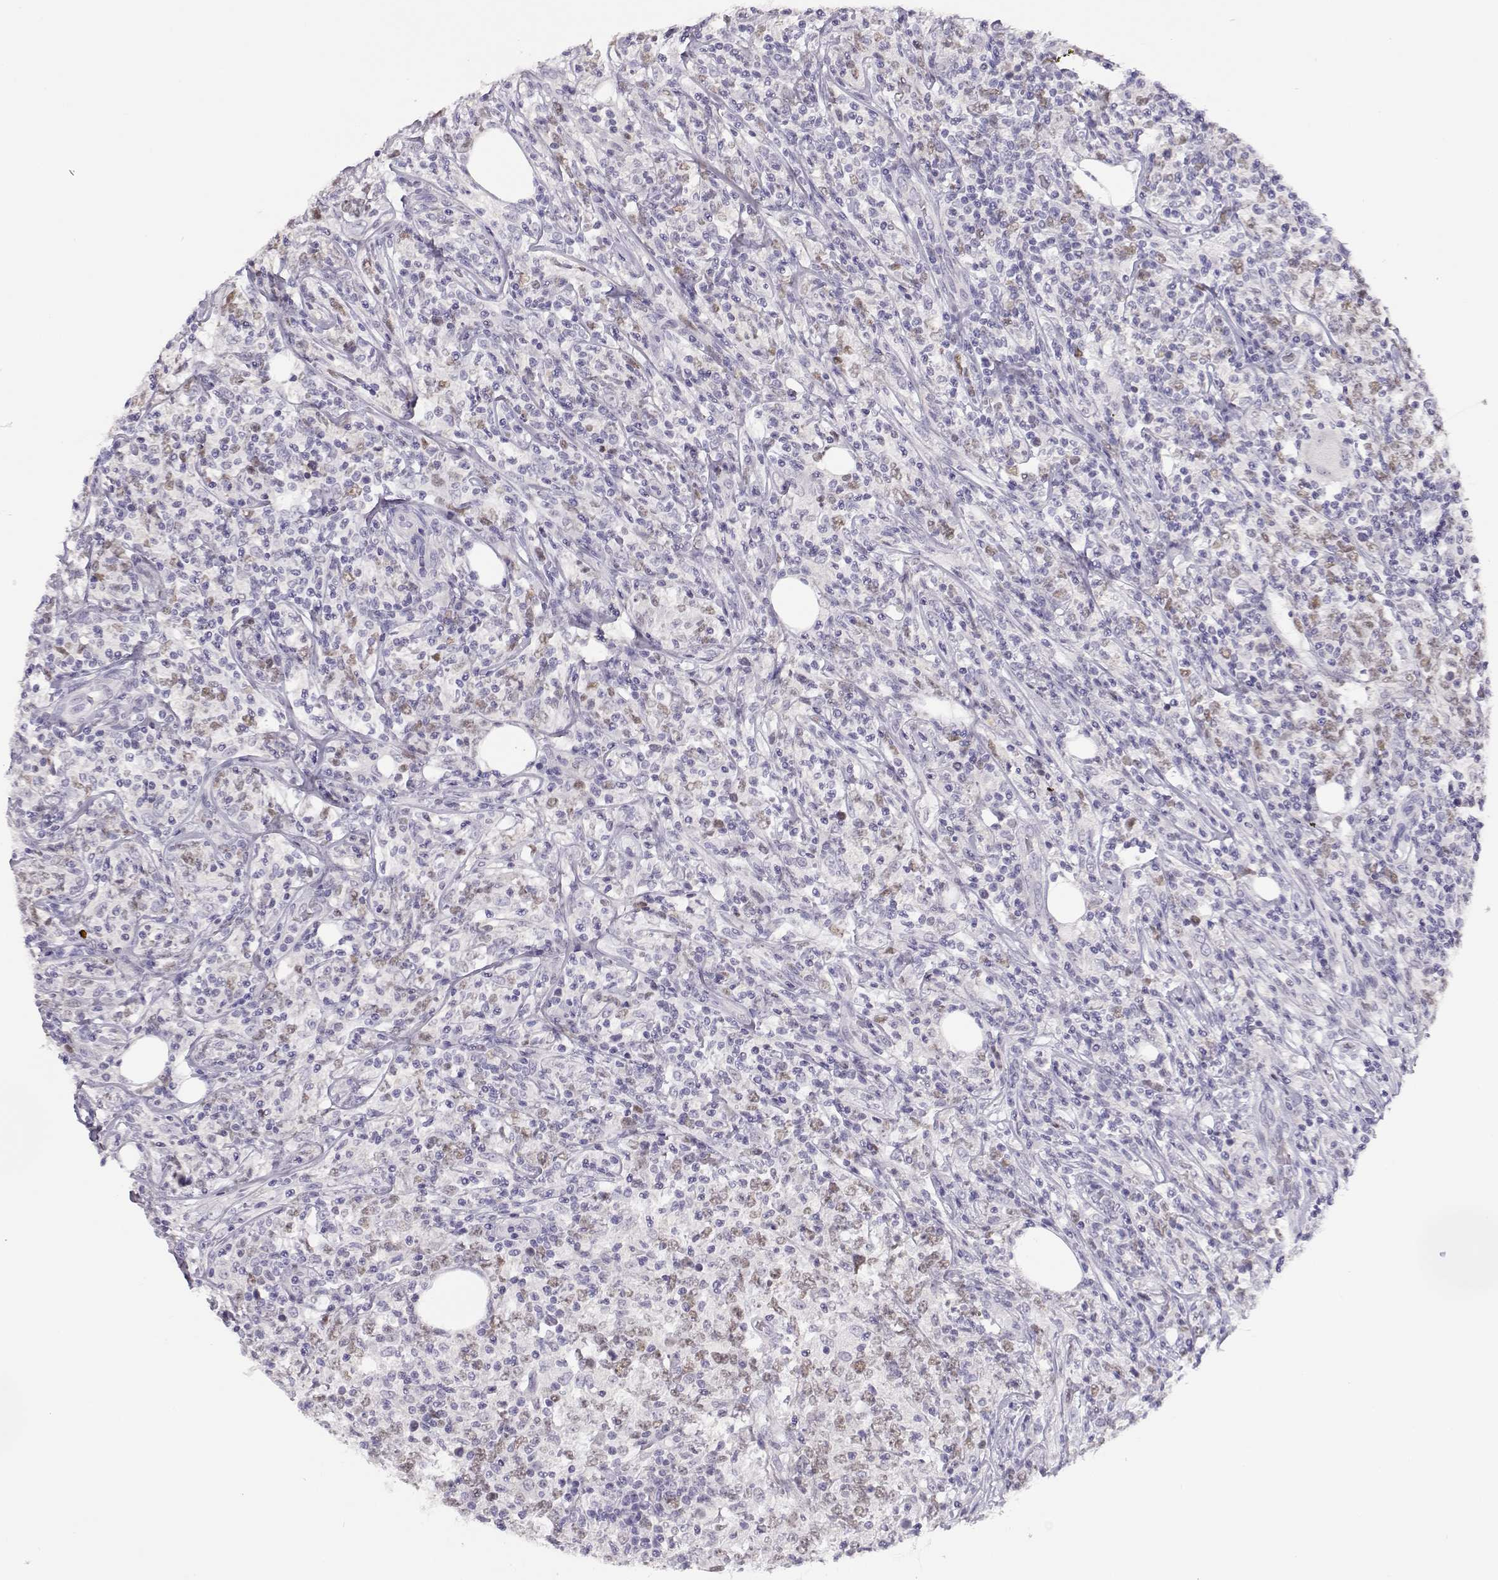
{"staining": {"intensity": "weak", "quantity": "<25%", "location": "nuclear"}, "tissue": "lymphoma", "cell_type": "Tumor cells", "image_type": "cancer", "snomed": [{"axis": "morphology", "description": "Malignant lymphoma, non-Hodgkin's type, High grade"}, {"axis": "topography", "description": "Lymph node"}], "caption": "High magnification brightfield microscopy of malignant lymphoma, non-Hodgkin's type (high-grade) stained with DAB (brown) and counterstained with hematoxylin (blue): tumor cells show no significant positivity.", "gene": "OPN5", "patient": {"sex": "female", "age": 84}}